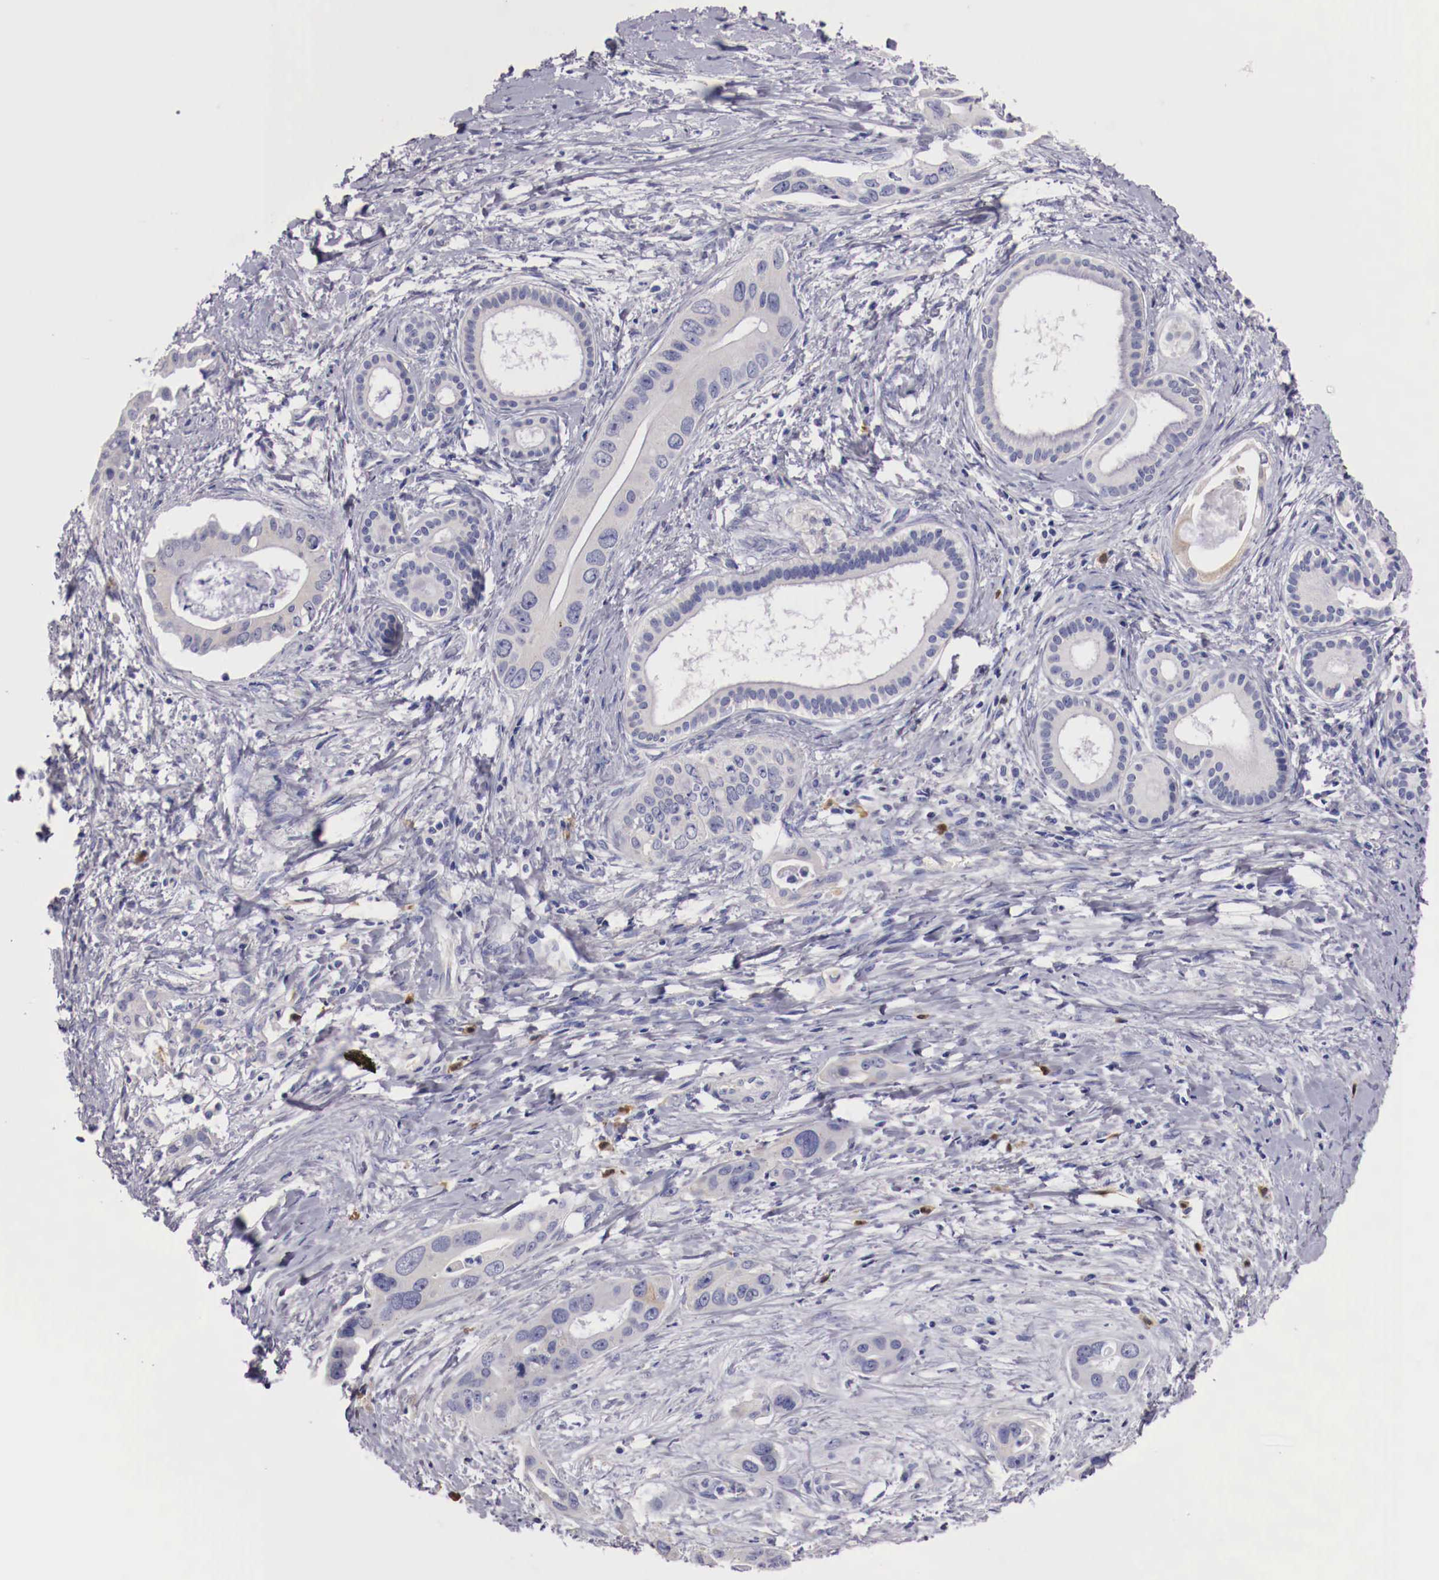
{"staining": {"intensity": "negative", "quantity": "none", "location": "none"}, "tissue": "liver cancer", "cell_type": "Tumor cells", "image_type": "cancer", "snomed": [{"axis": "morphology", "description": "Cholangiocarcinoma"}, {"axis": "topography", "description": "Liver"}], "caption": "This is an immunohistochemistry (IHC) micrograph of human liver cancer. There is no staining in tumor cells.", "gene": "PITPNA", "patient": {"sex": "female", "age": 65}}